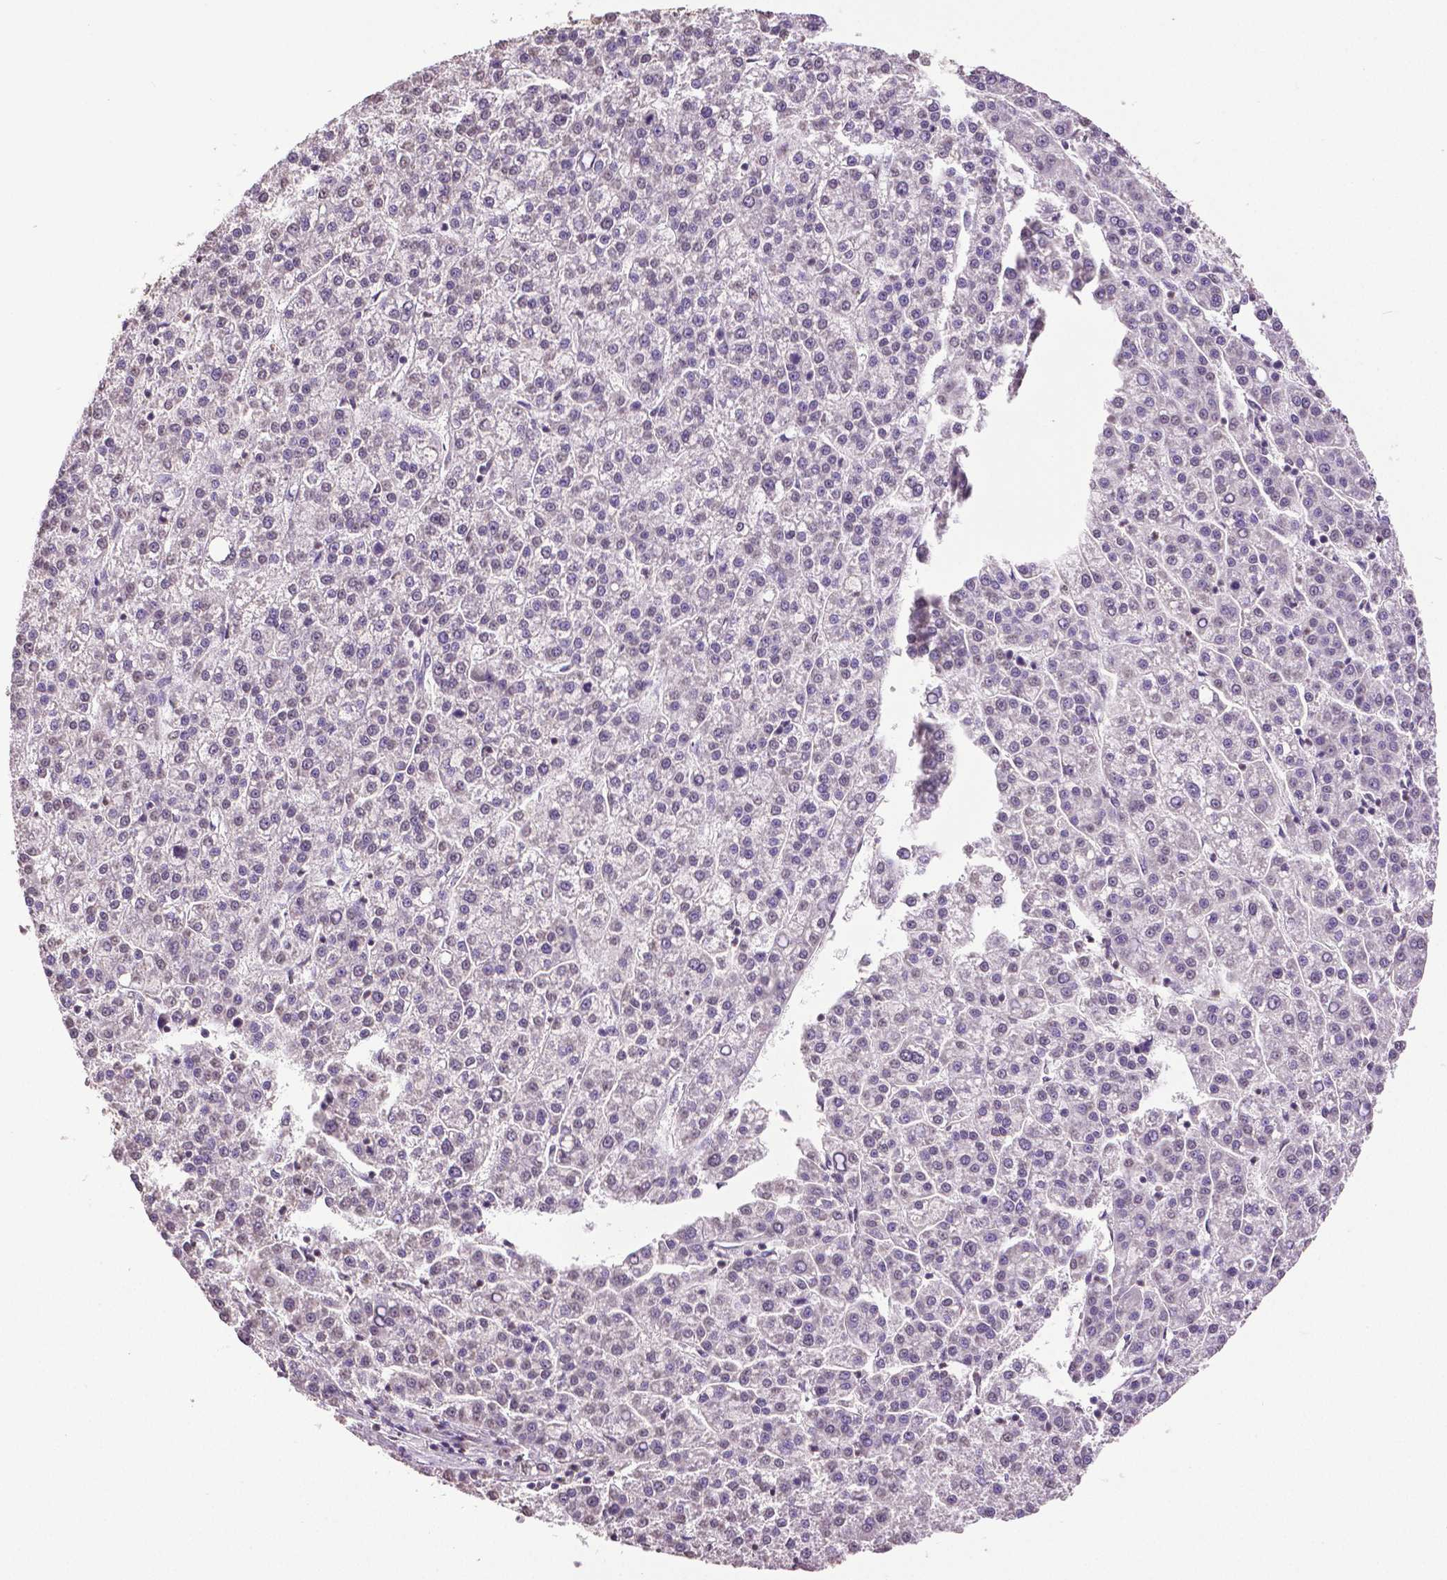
{"staining": {"intensity": "negative", "quantity": "none", "location": "none"}, "tissue": "liver cancer", "cell_type": "Tumor cells", "image_type": "cancer", "snomed": [{"axis": "morphology", "description": "Carcinoma, Hepatocellular, NOS"}, {"axis": "topography", "description": "Liver"}], "caption": "Liver cancer (hepatocellular carcinoma) was stained to show a protein in brown. There is no significant expression in tumor cells.", "gene": "RUNX3", "patient": {"sex": "female", "age": 58}}